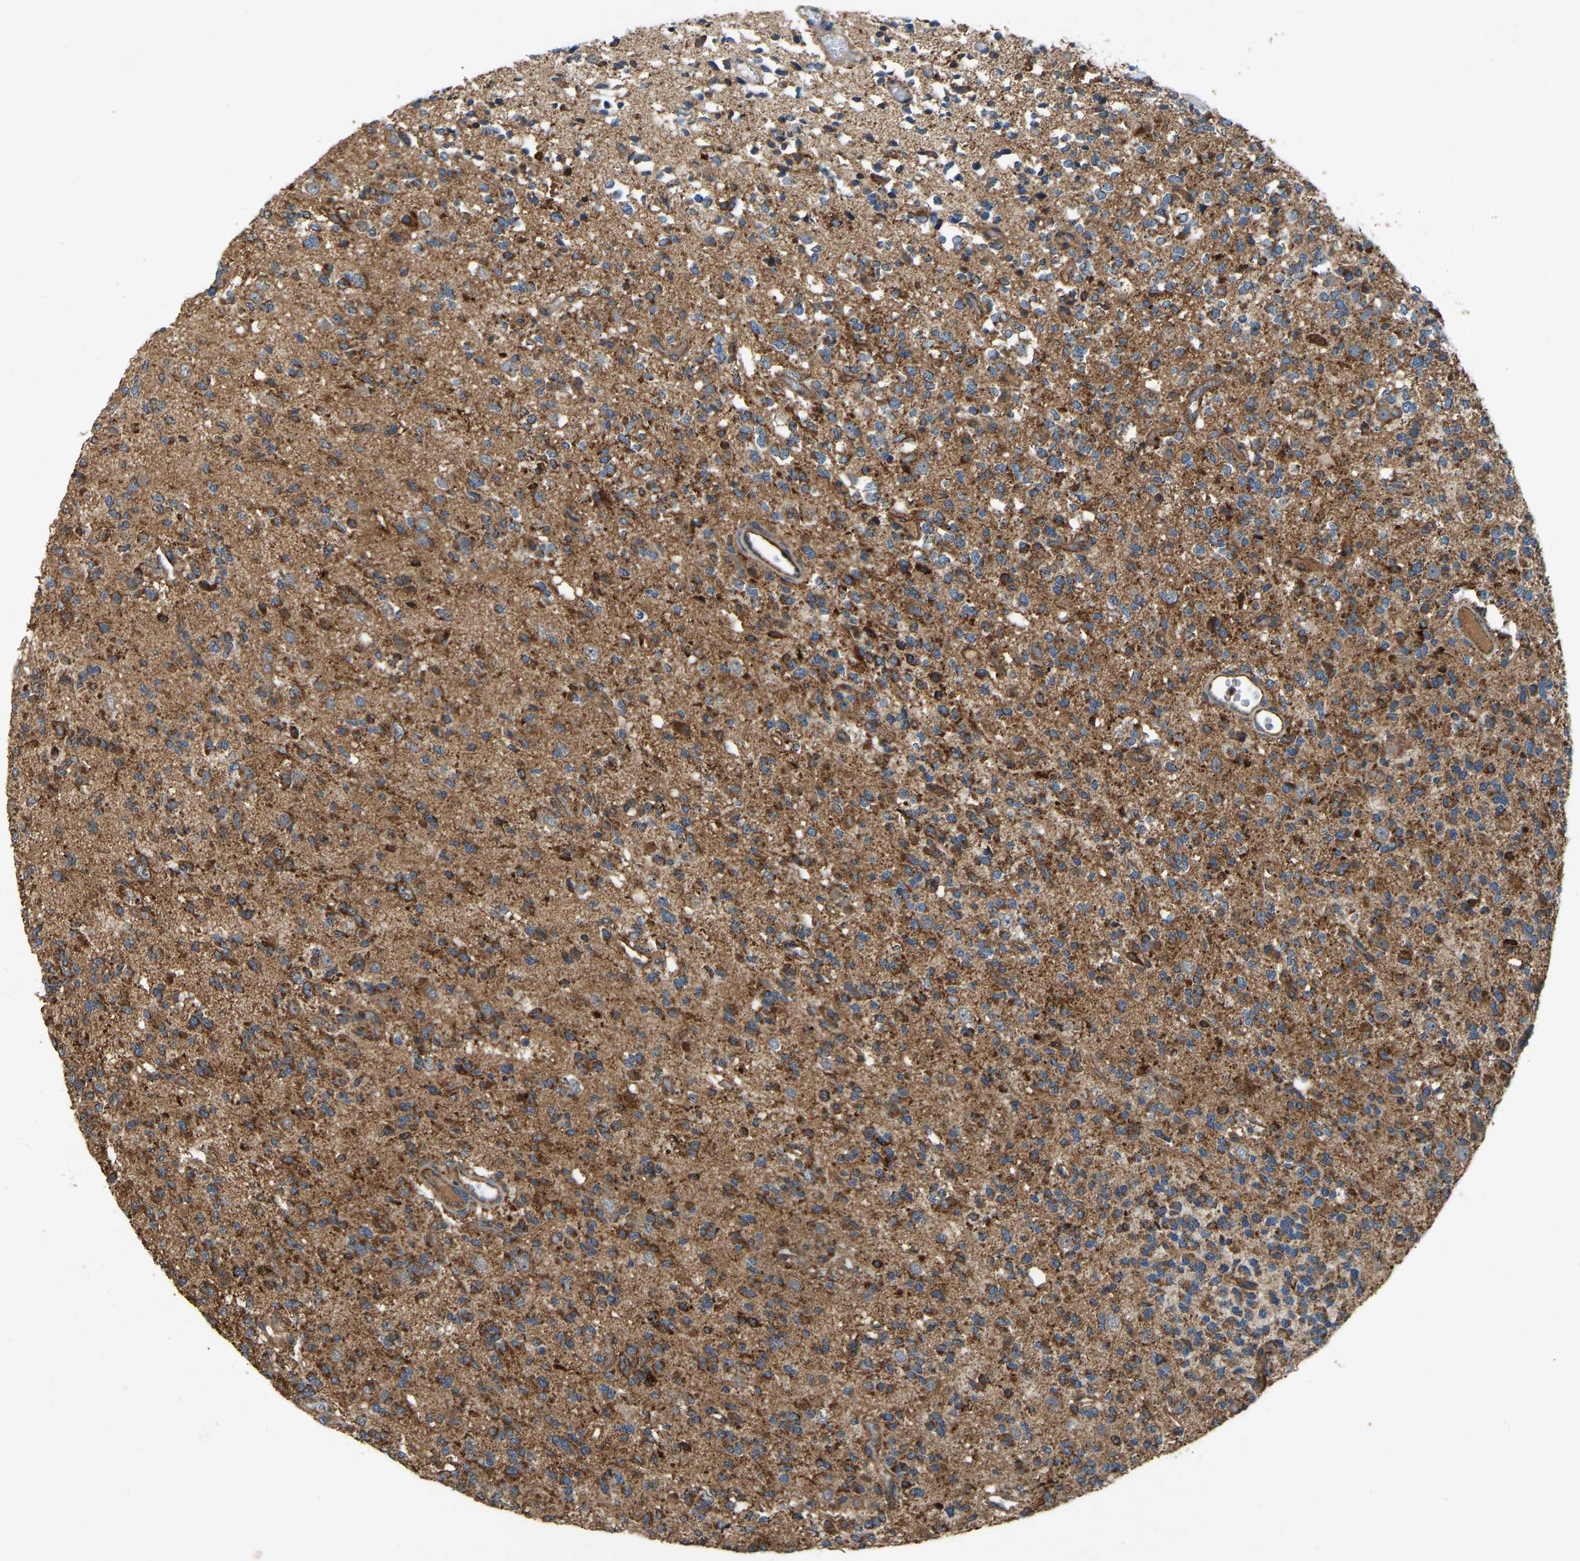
{"staining": {"intensity": "strong", "quantity": ">75%", "location": "cytoplasmic/membranous"}, "tissue": "glioma", "cell_type": "Tumor cells", "image_type": "cancer", "snomed": [{"axis": "morphology", "description": "Glioma, malignant, Low grade"}, {"axis": "topography", "description": "Brain"}], "caption": "Approximately >75% of tumor cells in malignant glioma (low-grade) show strong cytoplasmic/membranous protein positivity as visualized by brown immunohistochemical staining.", "gene": "SAMD9L", "patient": {"sex": "male", "age": 38}}